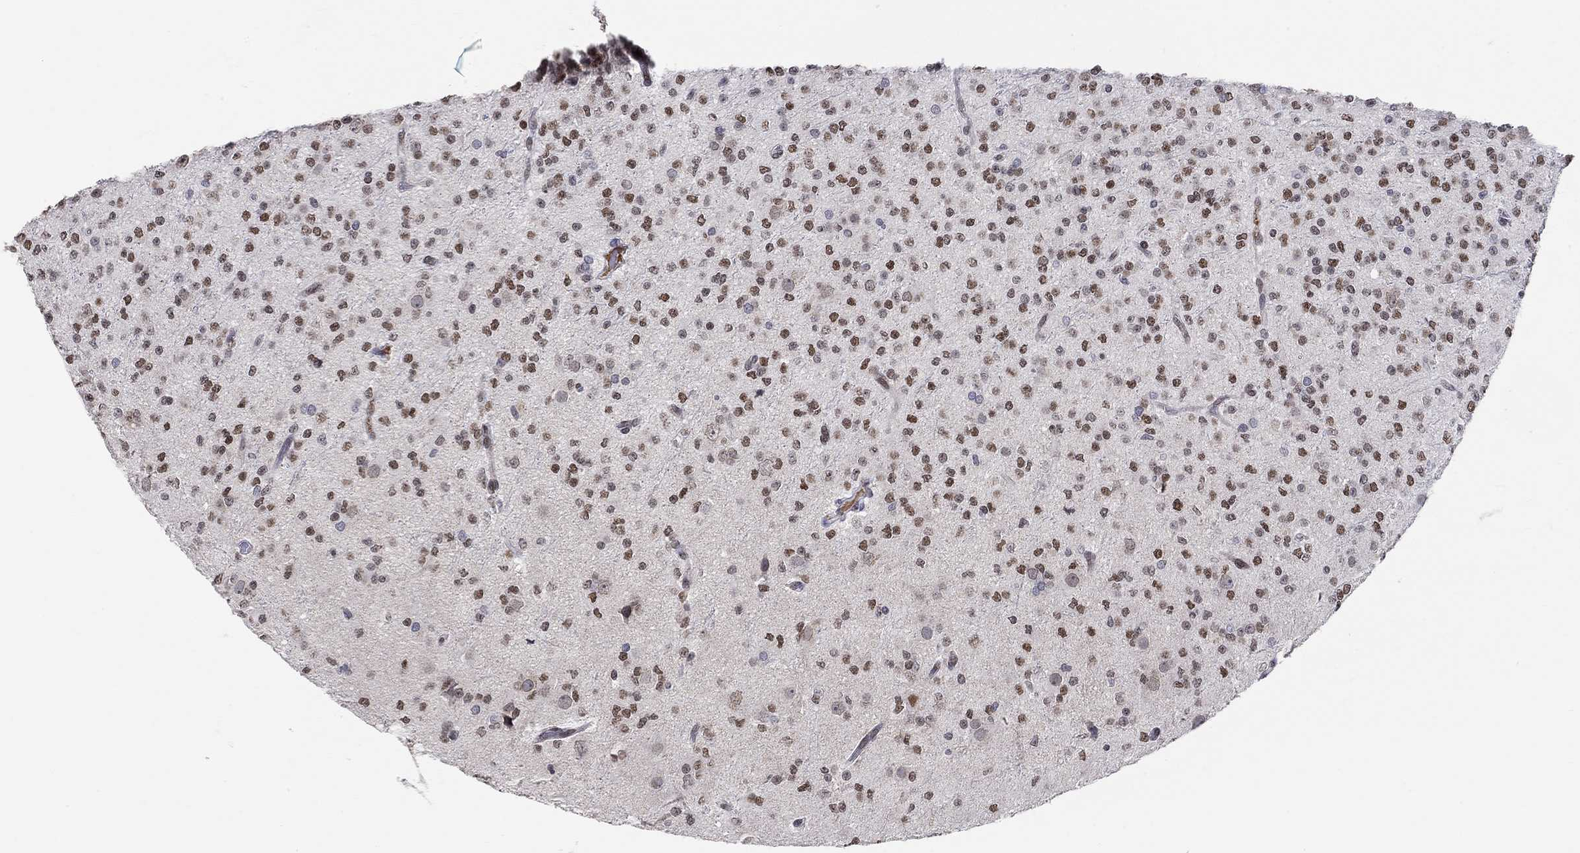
{"staining": {"intensity": "strong", "quantity": "25%-75%", "location": "nuclear"}, "tissue": "glioma", "cell_type": "Tumor cells", "image_type": "cancer", "snomed": [{"axis": "morphology", "description": "Glioma, malignant, Low grade"}, {"axis": "topography", "description": "Brain"}], "caption": "There is high levels of strong nuclear staining in tumor cells of glioma, as demonstrated by immunohistochemical staining (brown color).", "gene": "KLF12", "patient": {"sex": "male", "age": 27}}